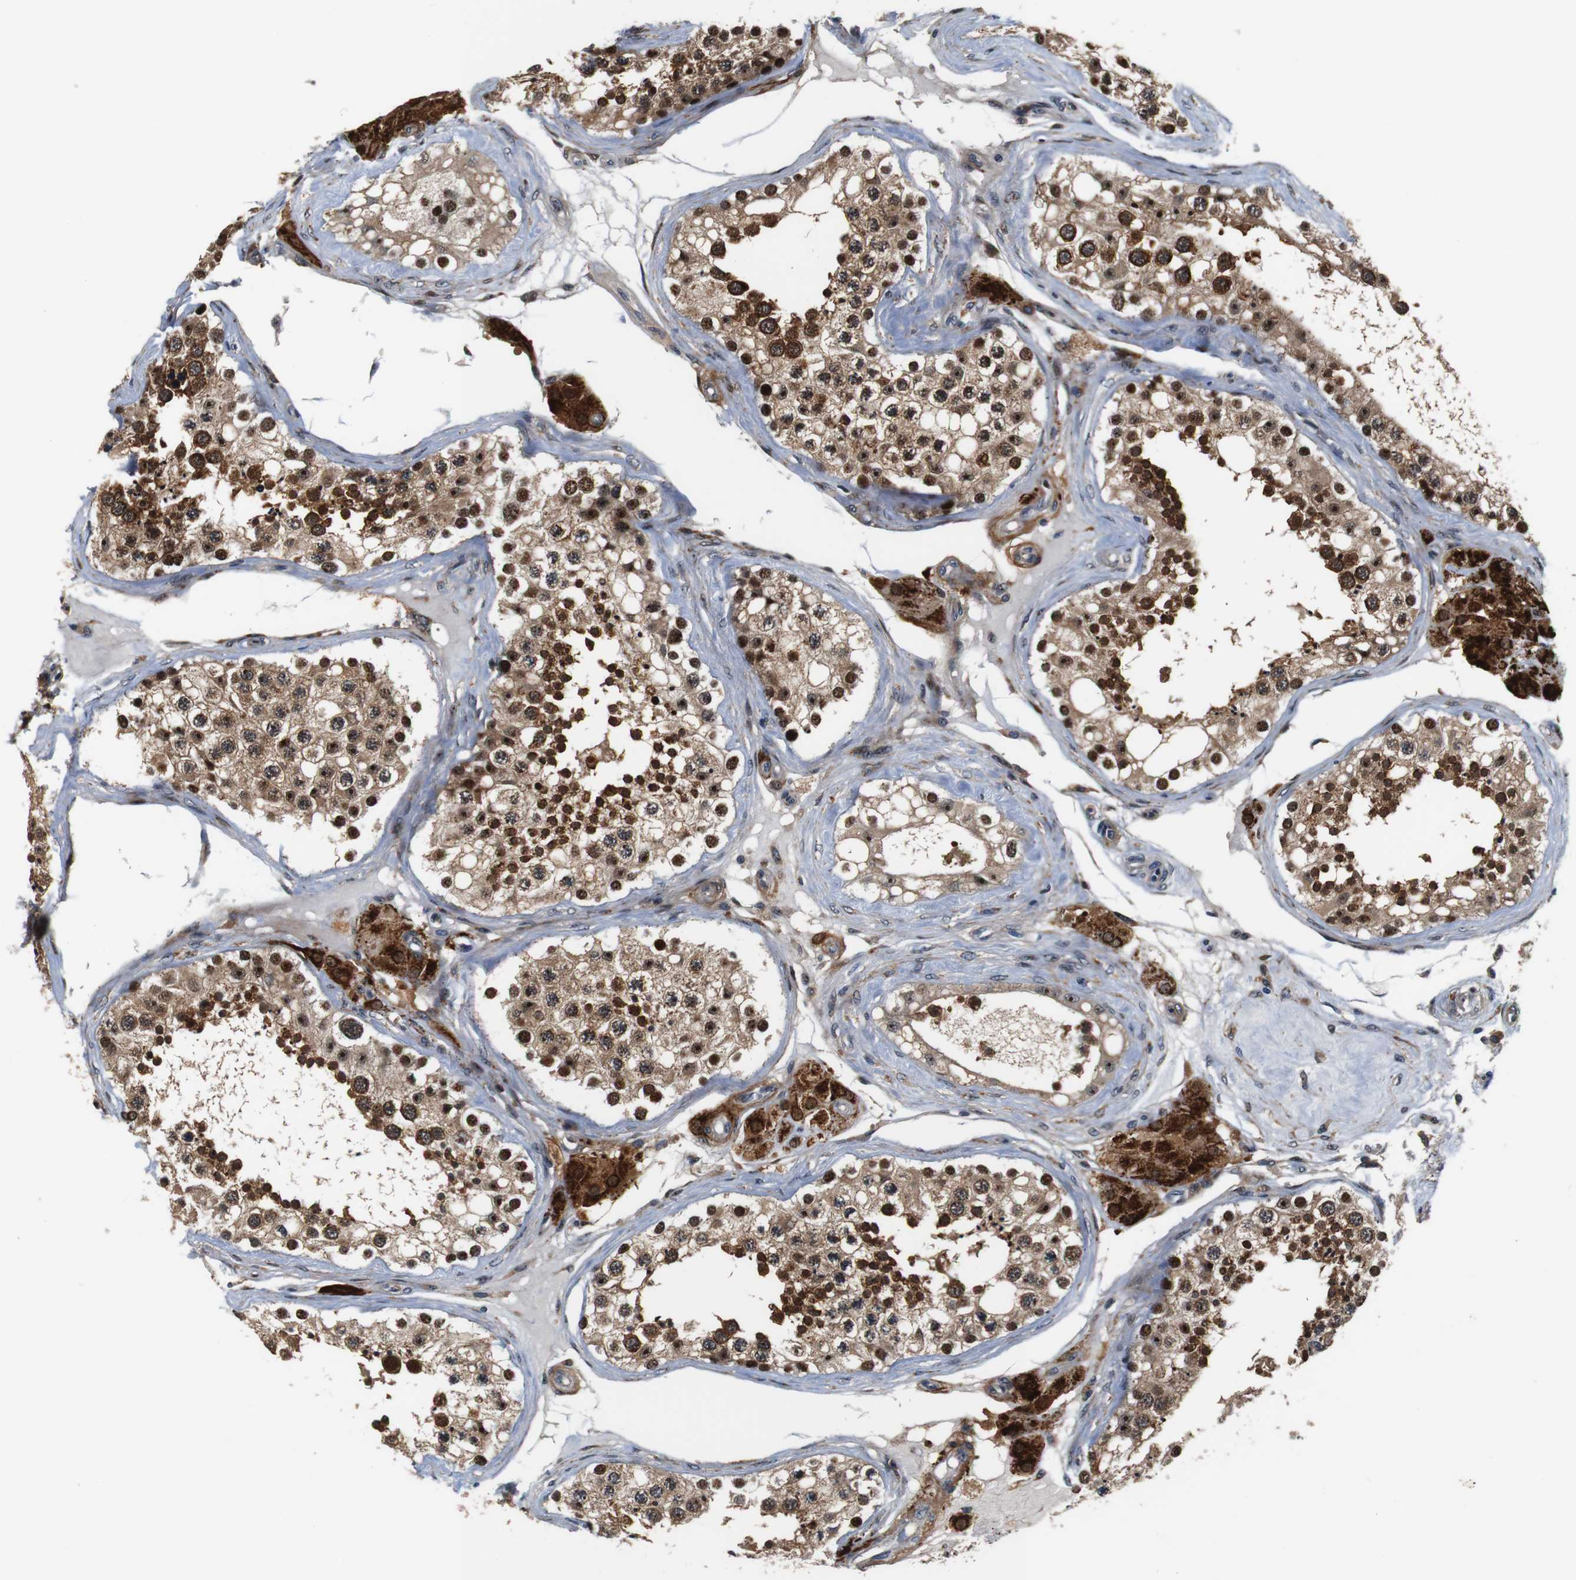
{"staining": {"intensity": "strong", "quantity": ">75%", "location": "cytoplasmic/membranous,nuclear"}, "tissue": "testis", "cell_type": "Cells in seminiferous ducts", "image_type": "normal", "snomed": [{"axis": "morphology", "description": "Normal tissue, NOS"}, {"axis": "topography", "description": "Testis"}], "caption": "The immunohistochemical stain labels strong cytoplasmic/membranous,nuclear staining in cells in seminiferous ducts of normal testis.", "gene": "LRP4", "patient": {"sex": "male", "age": 68}}